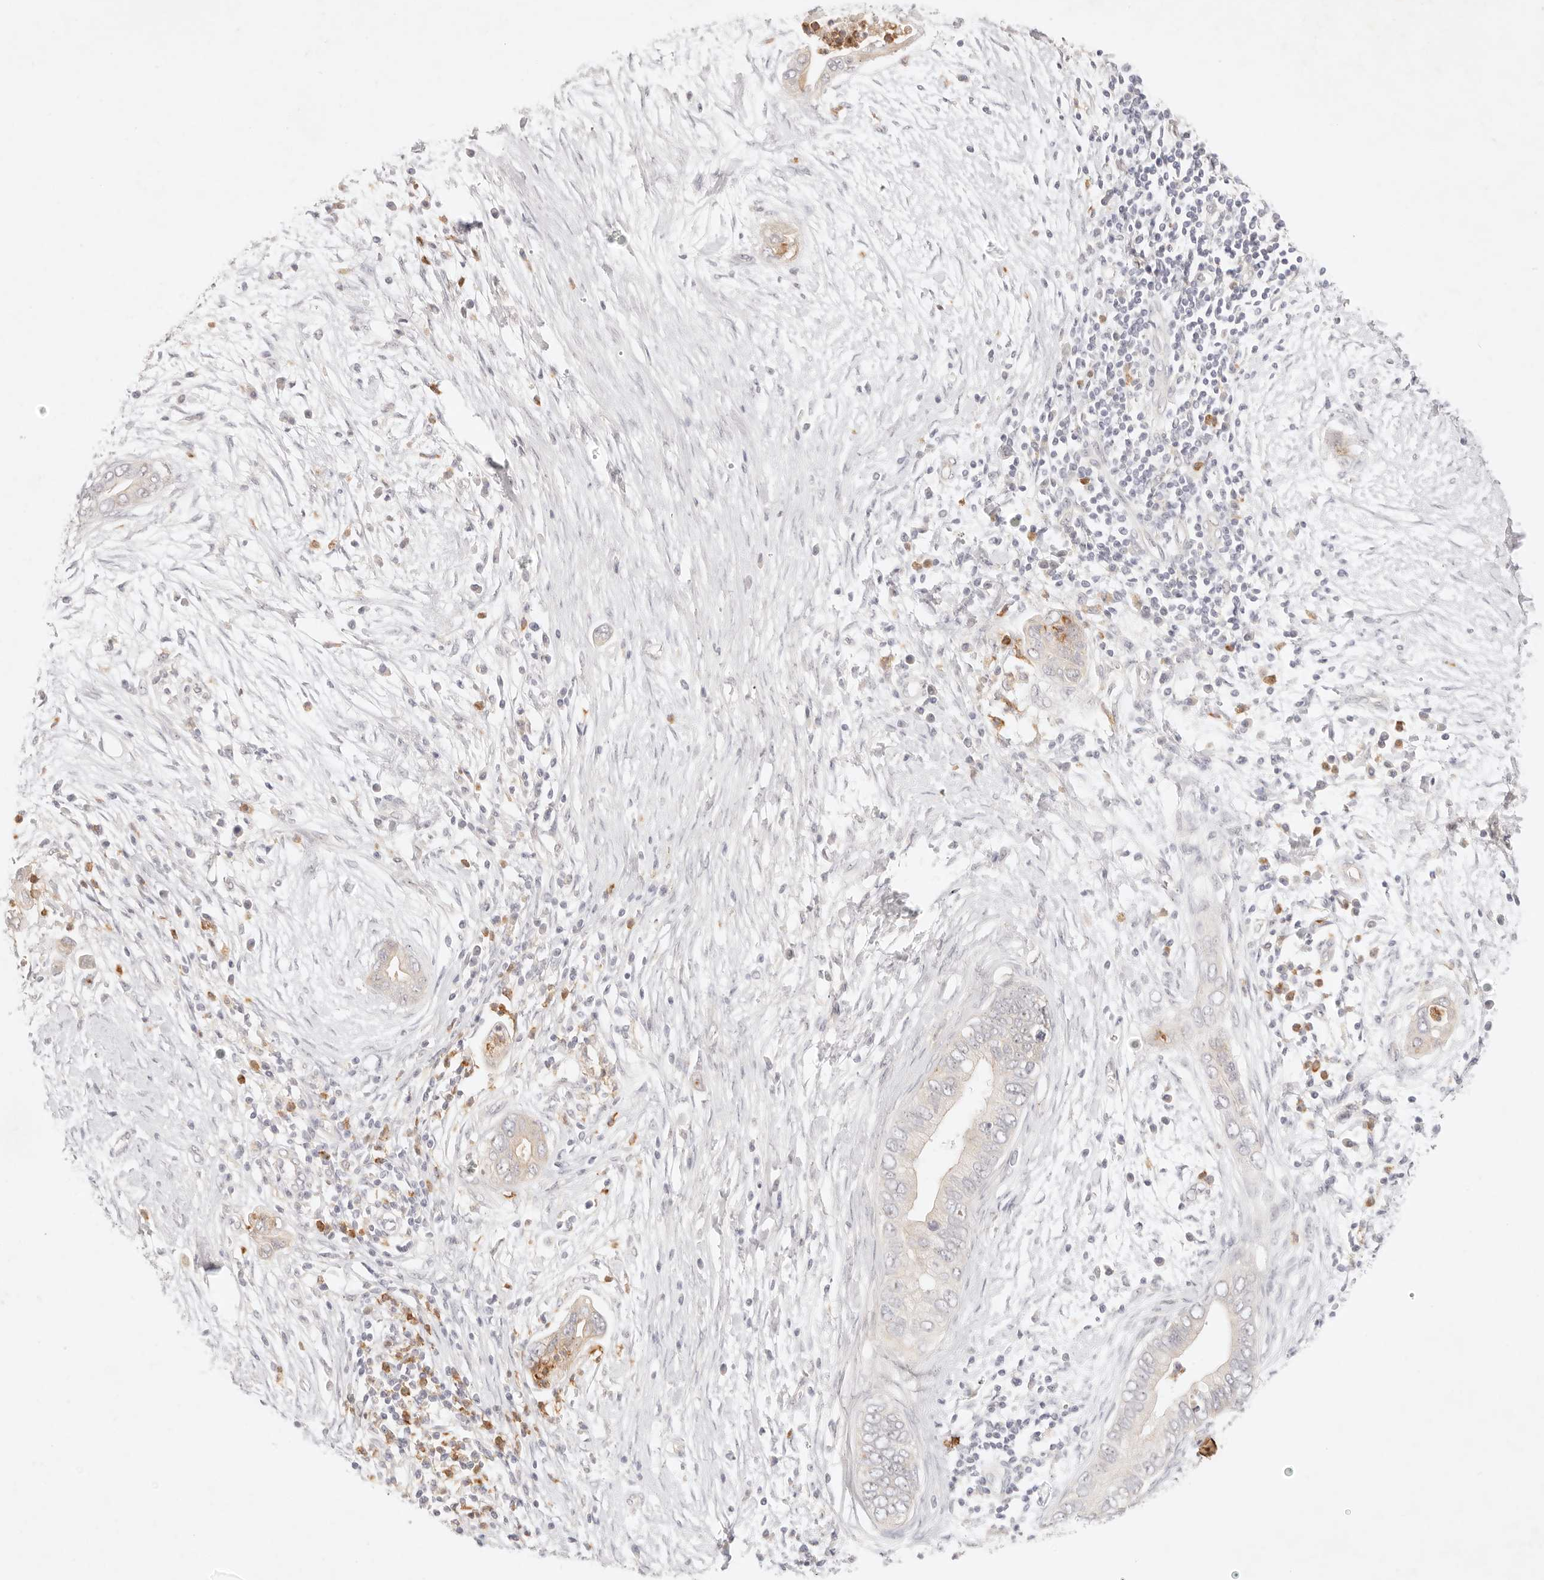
{"staining": {"intensity": "negative", "quantity": "none", "location": "none"}, "tissue": "pancreatic cancer", "cell_type": "Tumor cells", "image_type": "cancer", "snomed": [{"axis": "morphology", "description": "Adenocarcinoma, NOS"}, {"axis": "topography", "description": "Pancreas"}], "caption": "The histopathology image displays no significant positivity in tumor cells of pancreatic cancer.", "gene": "GPR84", "patient": {"sex": "male", "age": 75}}